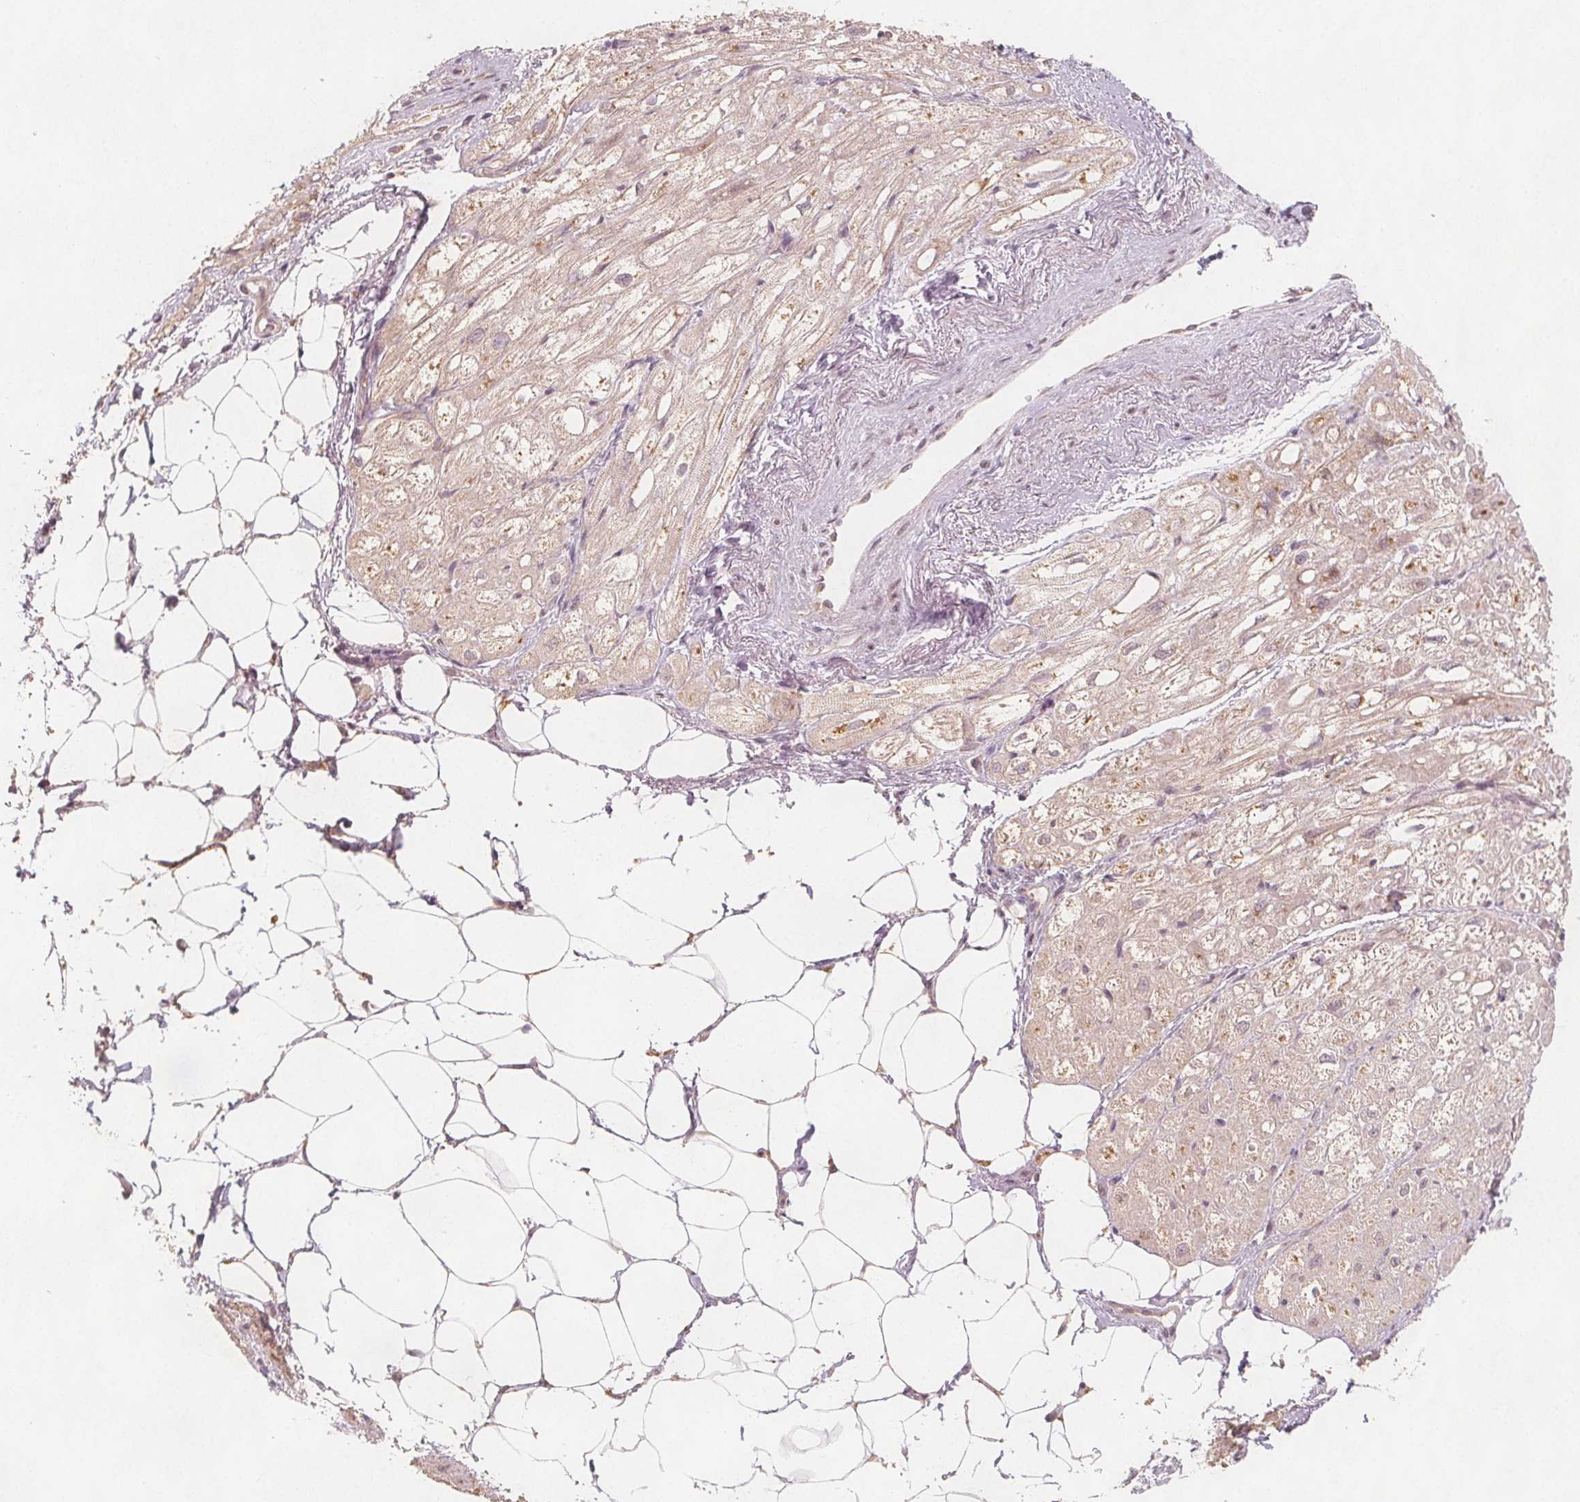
{"staining": {"intensity": "weak", "quantity": "<25%", "location": "cytoplasmic/membranous"}, "tissue": "heart muscle", "cell_type": "Cardiomyocytes", "image_type": "normal", "snomed": [{"axis": "morphology", "description": "Normal tissue, NOS"}, {"axis": "topography", "description": "Heart"}], "caption": "Immunohistochemical staining of benign heart muscle demonstrates no significant expression in cardiomyocytes. (Immunohistochemistry (ihc), brightfield microscopy, high magnification).", "gene": "NCSTN", "patient": {"sex": "female", "age": 69}}